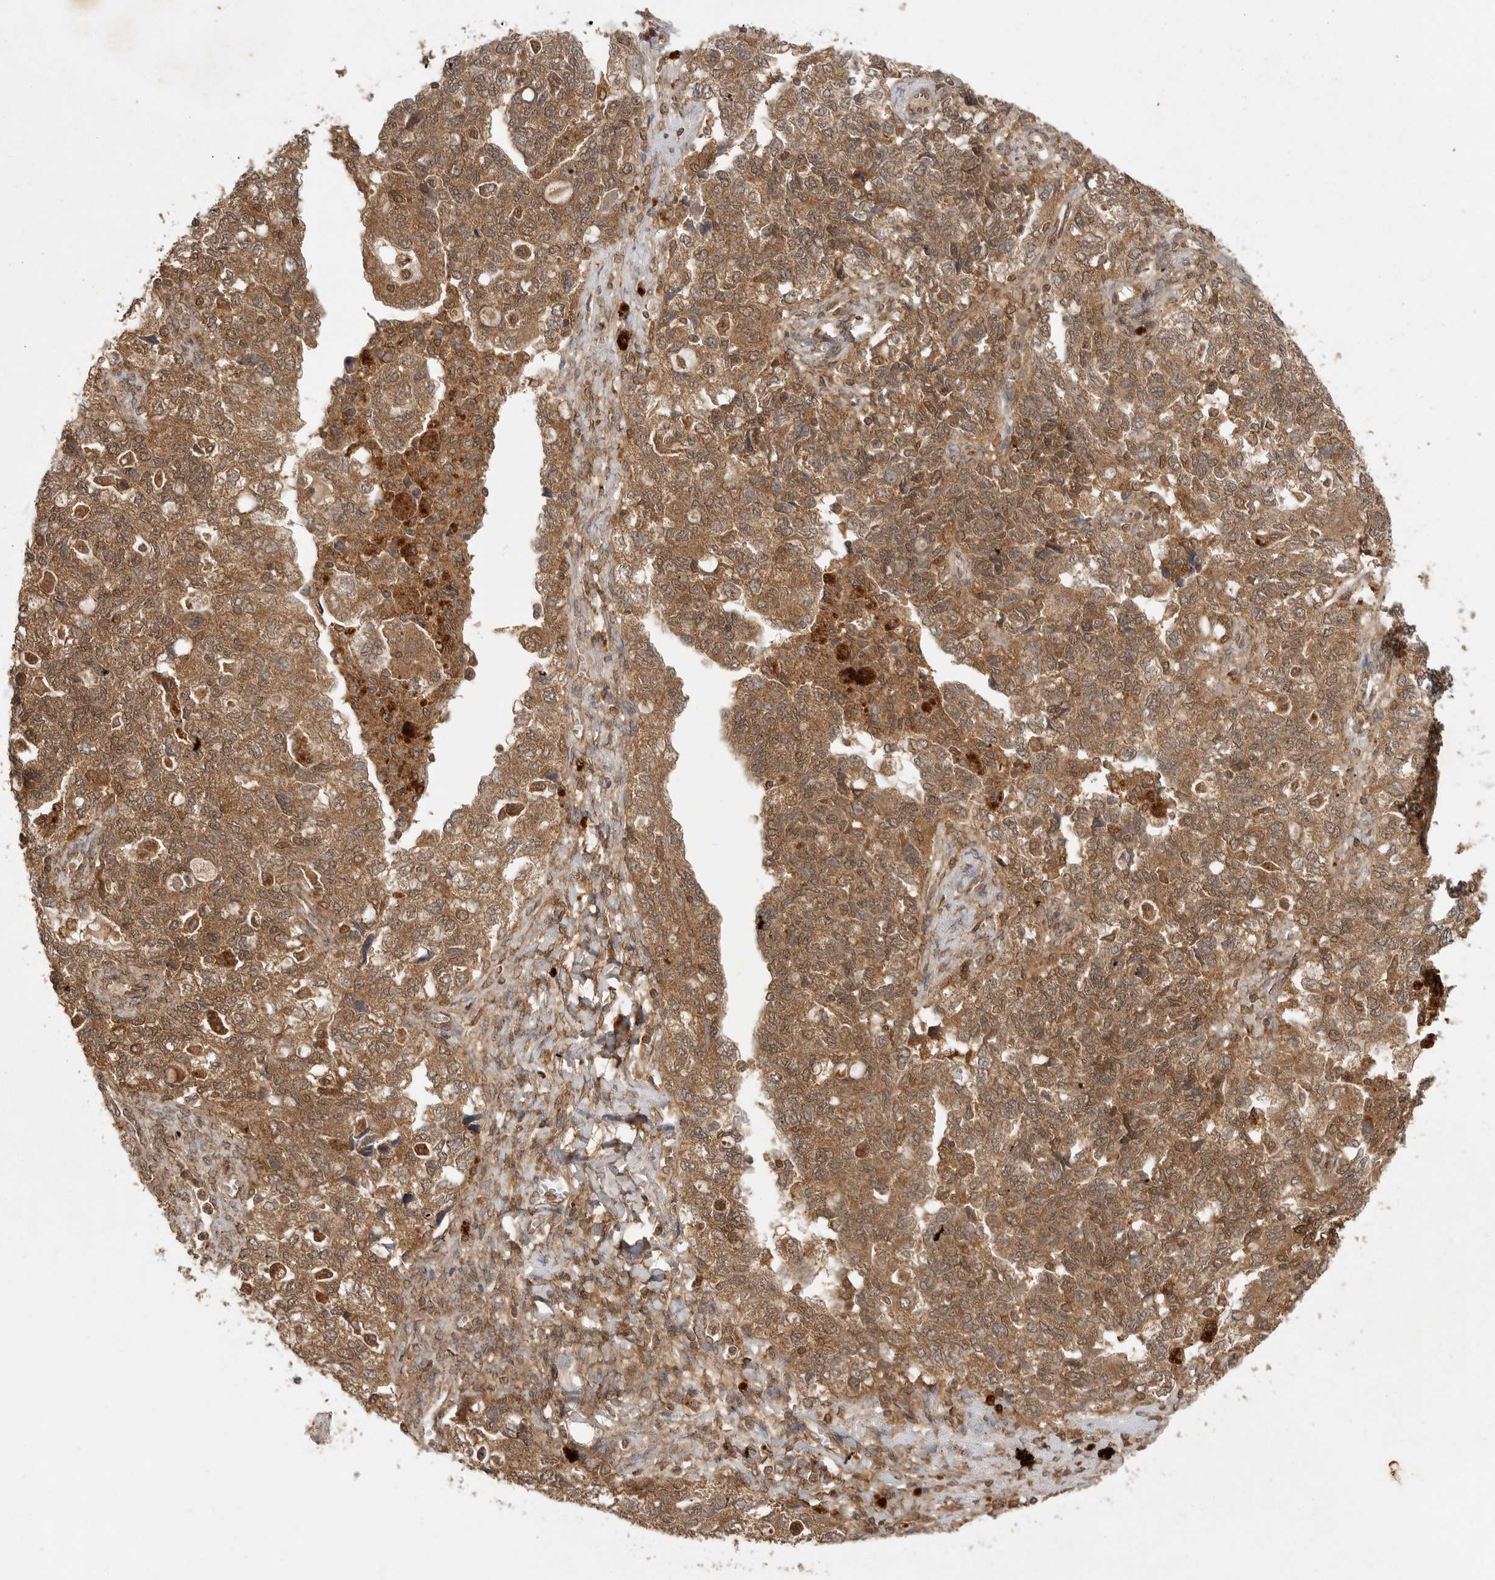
{"staining": {"intensity": "moderate", "quantity": ">75%", "location": "cytoplasmic/membranous"}, "tissue": "ovarian cancer", "cell_type": "Tumor cells", "image_type": "cancer", "snomed": [{"axis": "morphology", "description": "Carcinoma, NOS"}, {"axis": "morphology", "description": "Cystadenocarcinoma, serous, NOS"}, {"axis": "topography", "description": "Ovary"}], "caption": "Immunohistochemical staining of ovarian cancer demonstrates medium levels of moderate cytoplasmic/membranous positivity in about >75% of tumor cells.", "gene": "ICOSLG", "patient": {"sex": "female", "age": 69}}